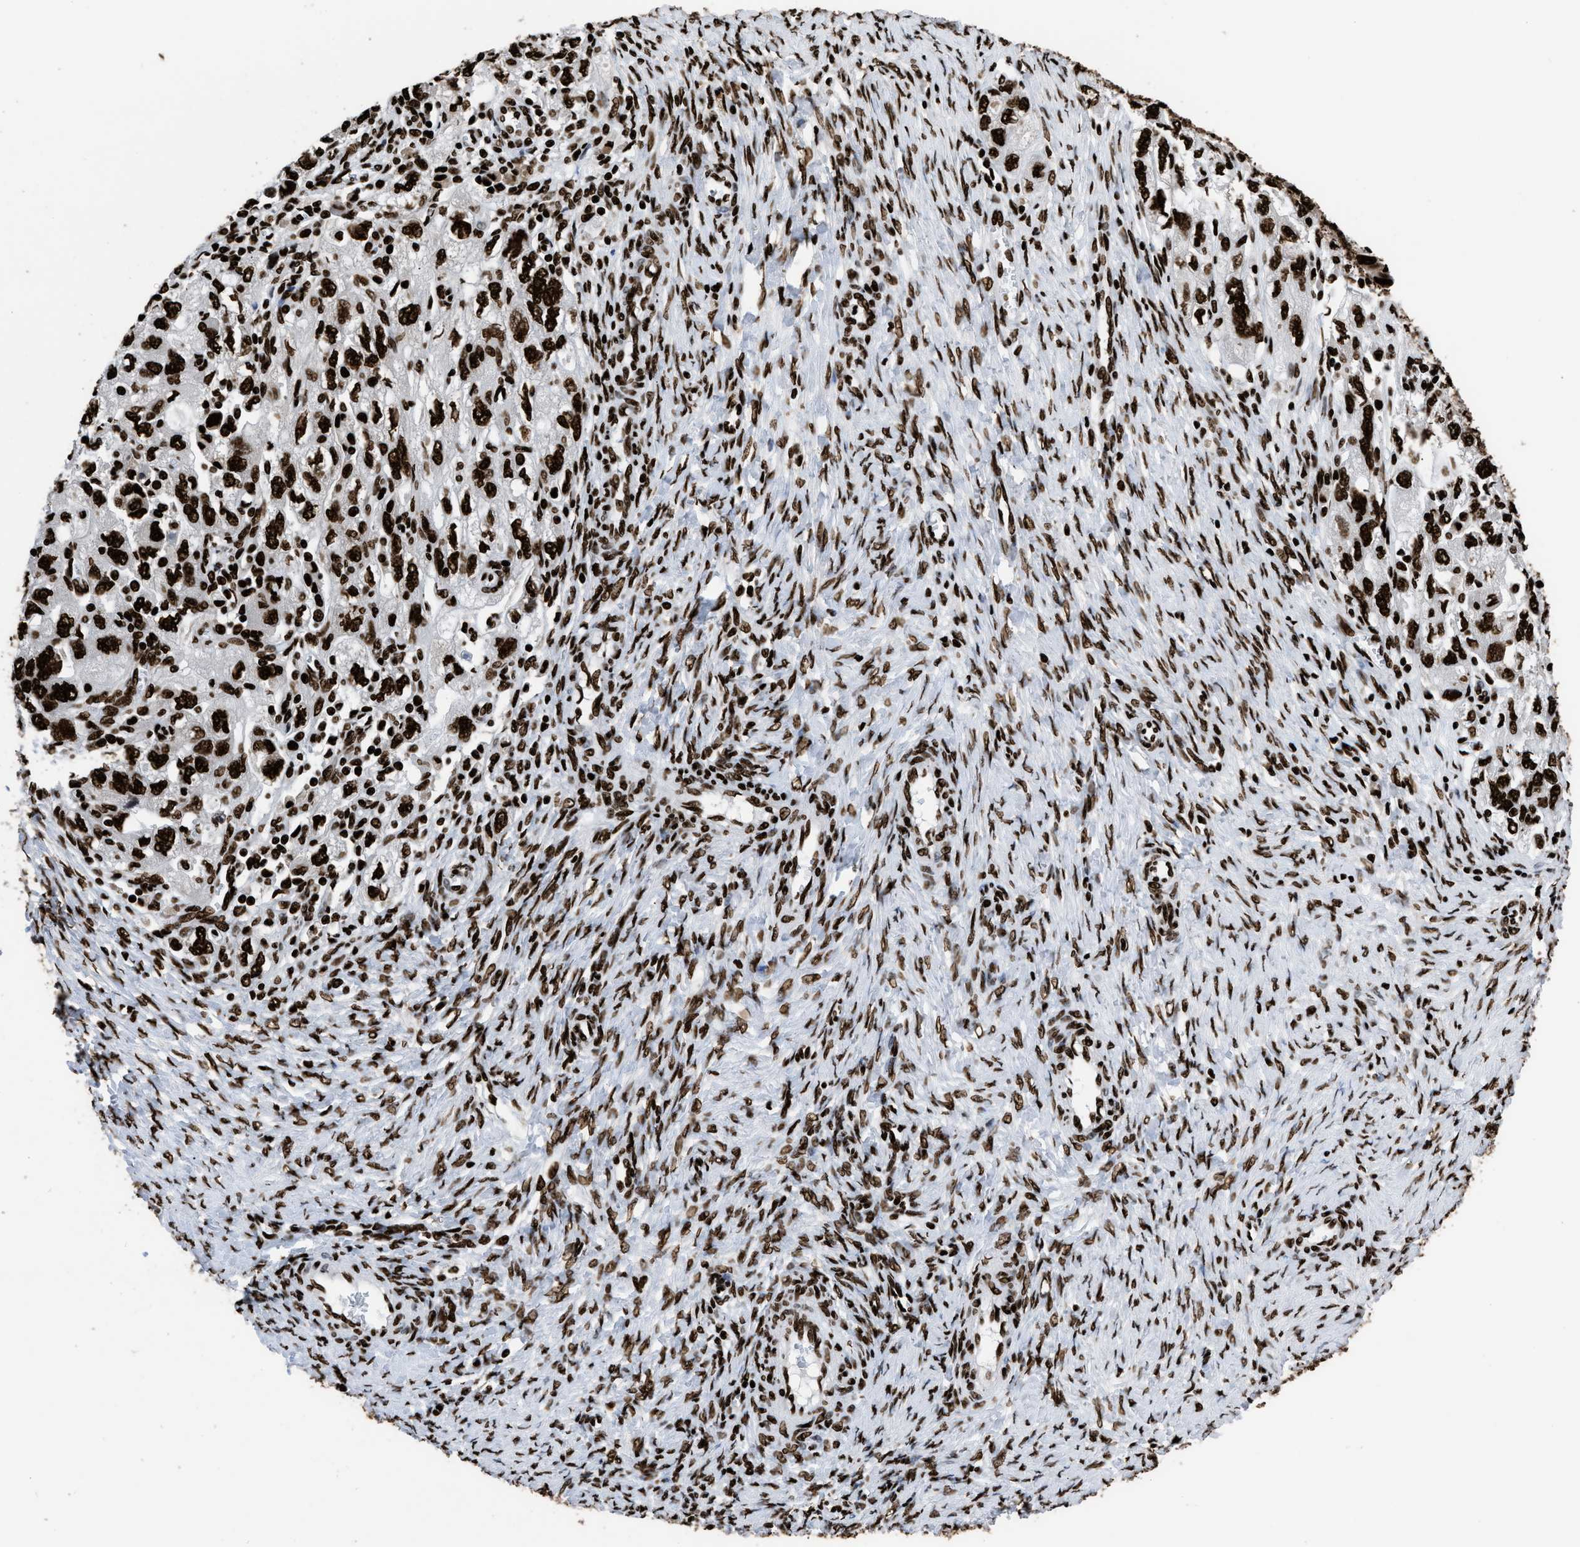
{"staining": {"intensity": "strong", "quantity": ">75%", "location": "nuclear"}, "tissue": "ovarian cancer", "cell_type": "Tumor cells", "image_type": "cancer", "snomed": [{"axis": "morphology", "description": "Carcinoma, NOS"}, {"axis": "morphology", "description": "Cystadenocarcinoma, serous, NOS"}, {"axis": "topography", "description": "Ovary"}], "caption": "Serous cystadenocarcinoma (ovarian) tissue exhibits strong nuclear staining in approximately >75% of tumor cells", "gene": "HNRNPM", "patient": {"sex": "female", "age": 69}}